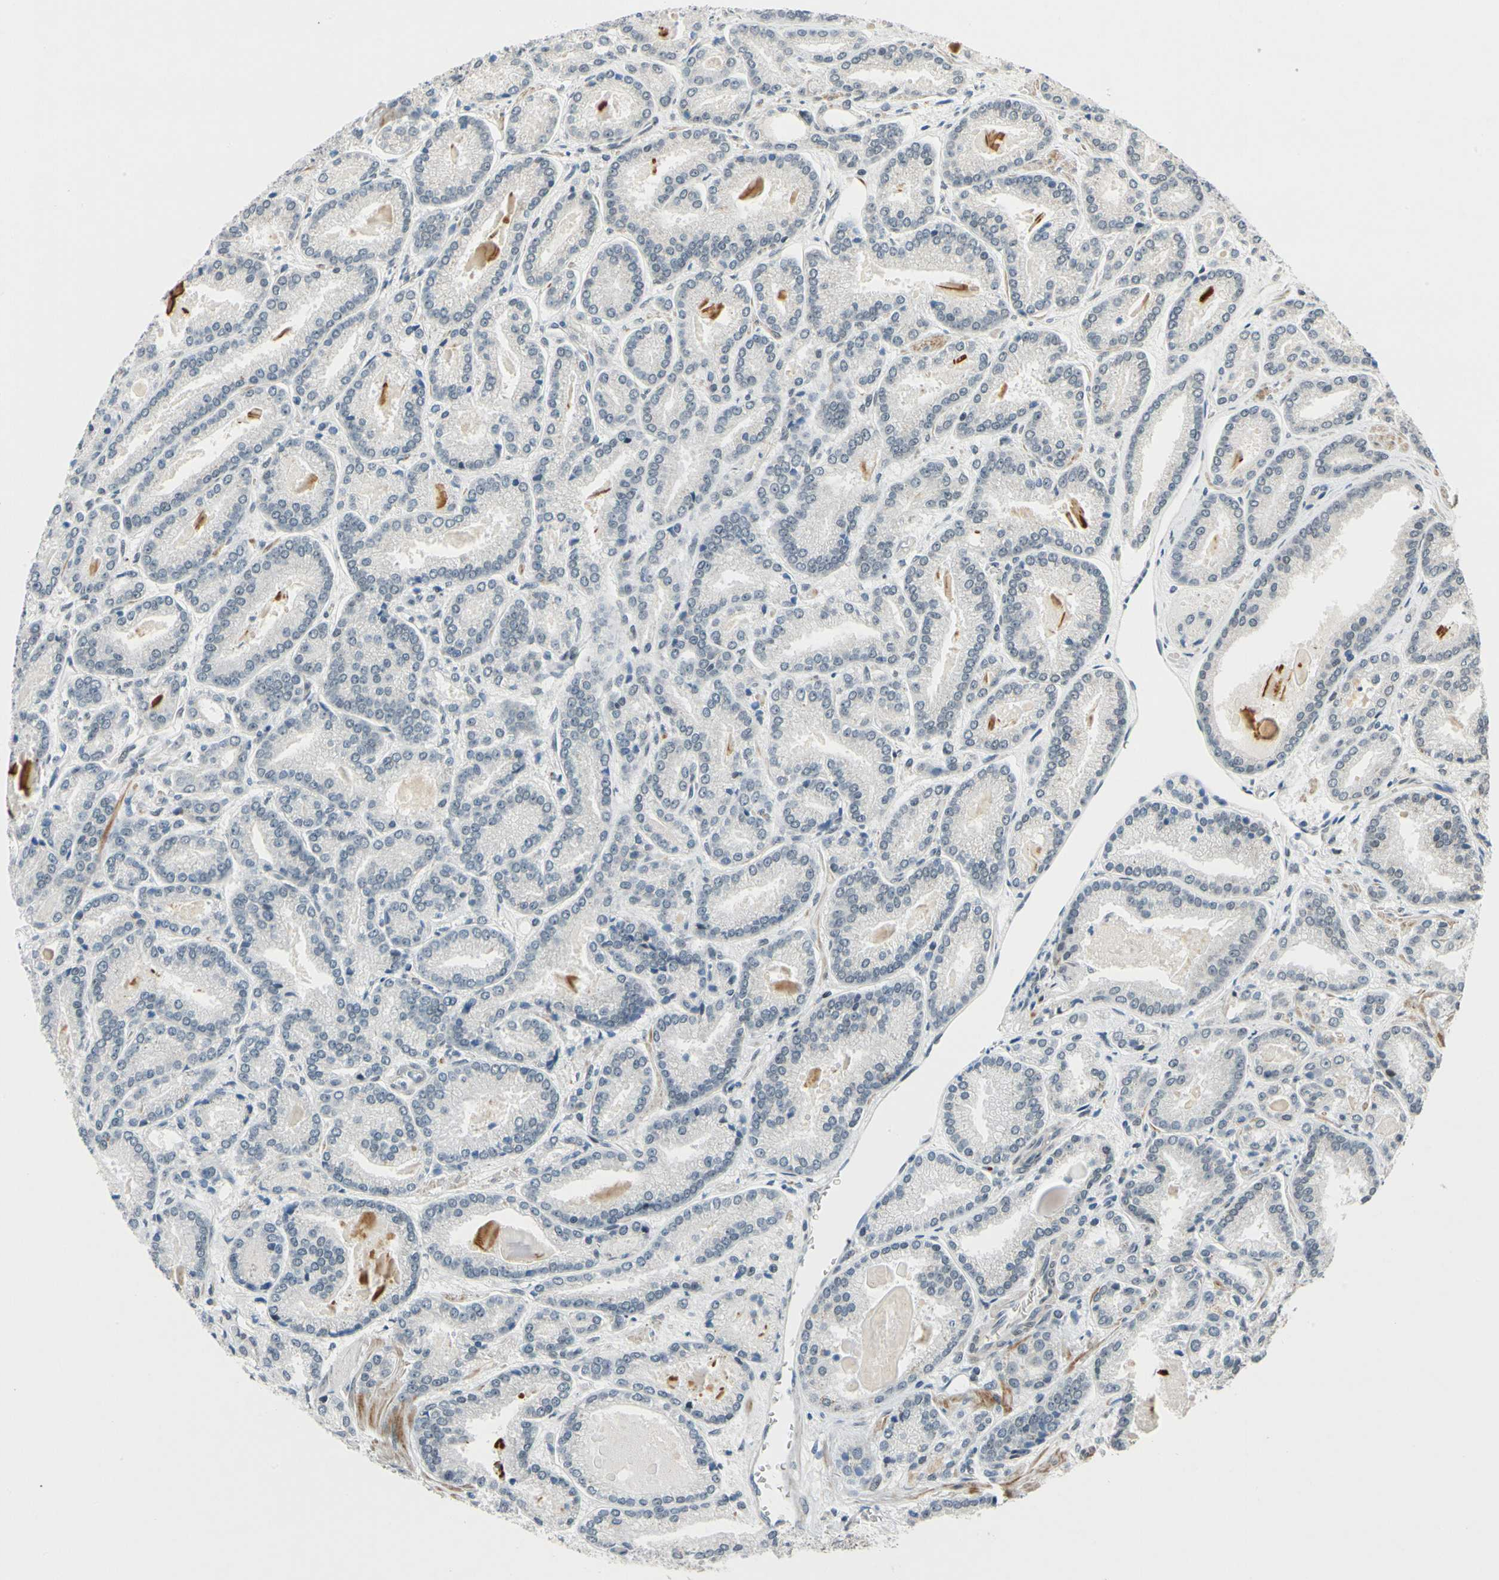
{"staining": {"intensity": "weak", "quantity": "25%-75%", "location": "cytoplasmic/membranous"}, "tissue": "prostate cancer", "cell_type": "Tumor cells", "image_type": "cancer", "snomed": [{"axis": "morphology", "description": "Adenocarcinoma, Low grade"}, {"axis": "topography", "description": "Prostate"}], "caption": "The photomicrograph demonstrates staining of prostate cancer (adenocarcinoma (low-grade)), revealing weak cytoplasmic/membranous protein staining (brown color) within tumor cells.", "gene": "POGZ", "patient": {"sex": "male", "age": 59}}